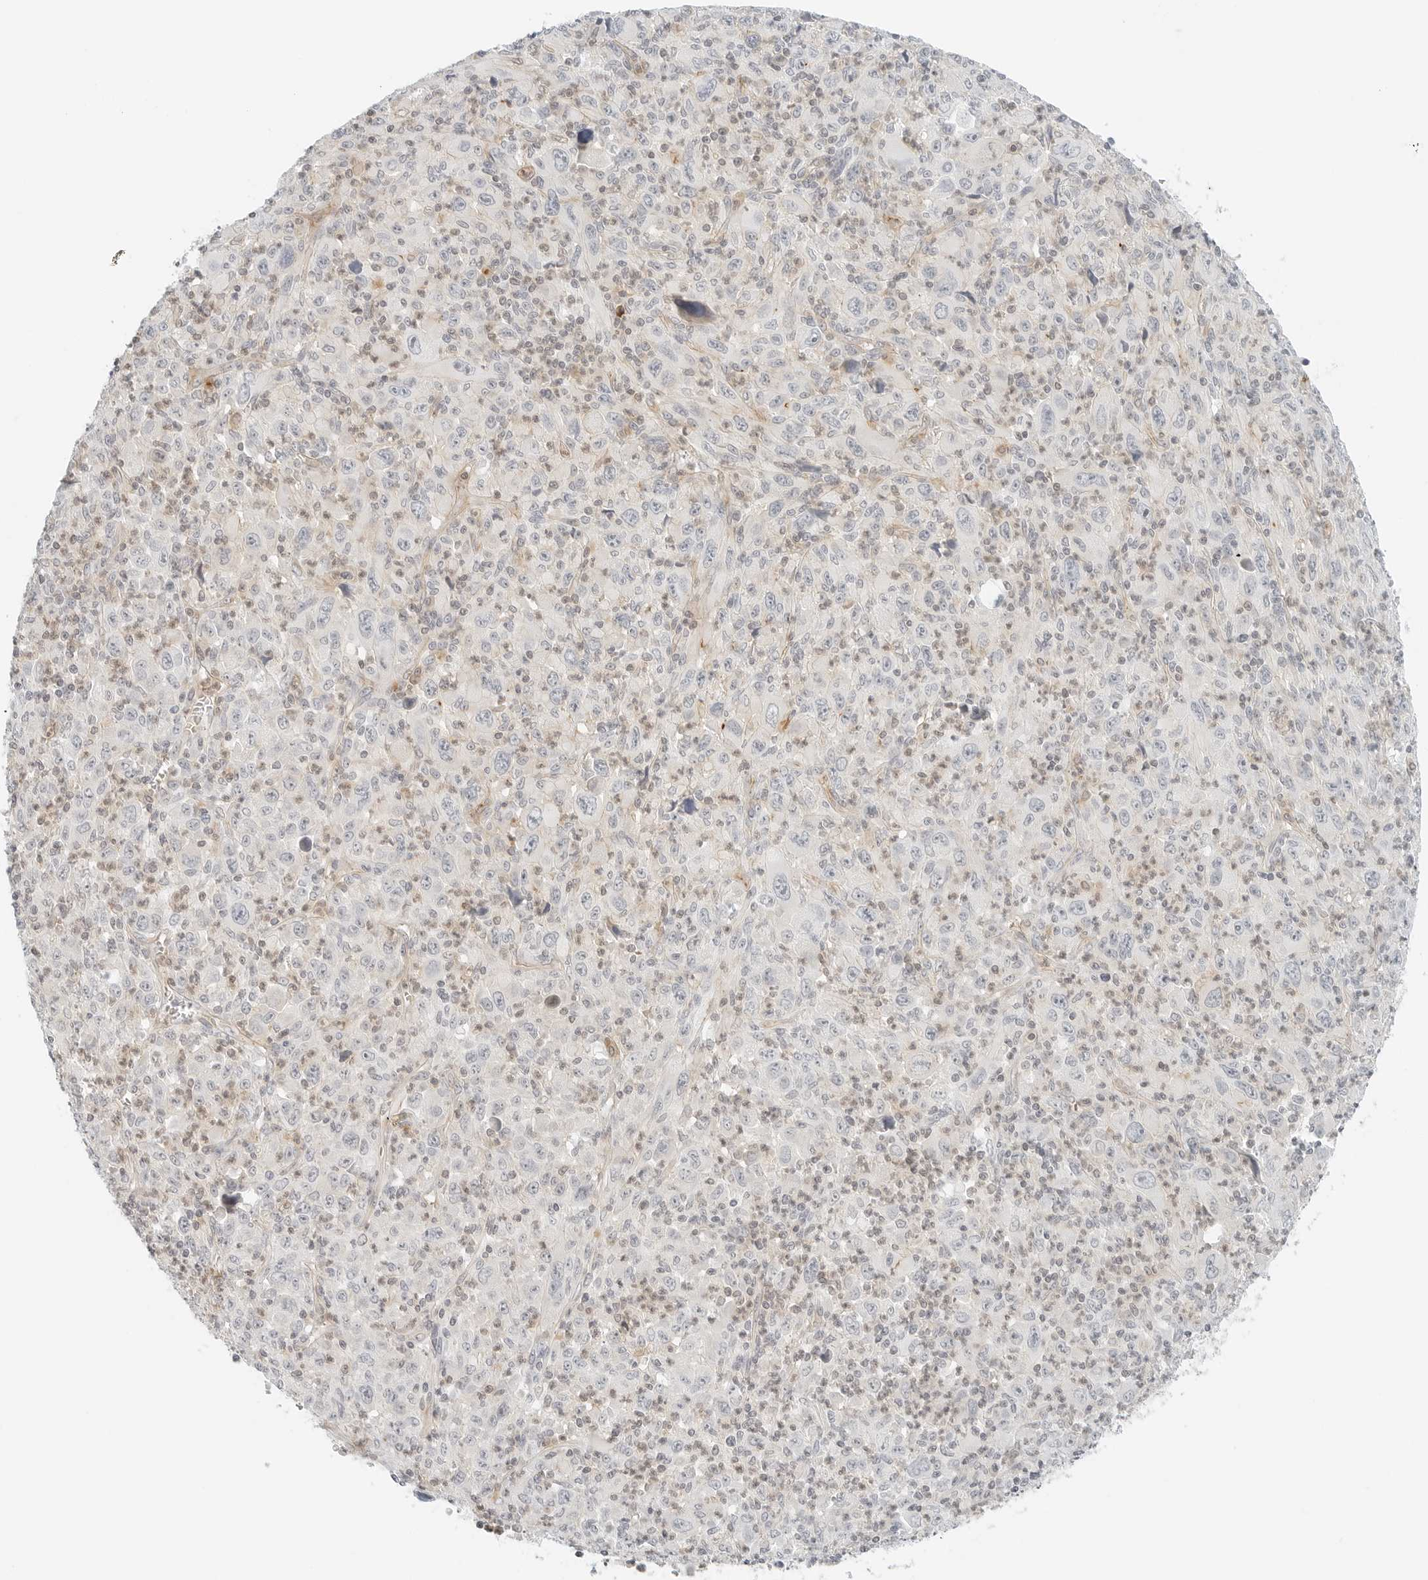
{"staining": {"intensity": "weak", "quantity": "<25%", "location": "nuclear"}, "tissue": "melanoma", "cell_type": "Tumor cells", "image_type": "cancer", "snomed": [{"axis": "morphology", "description": "Malignant melanoma, Metastatic site"}, {"axis": "topography", "description": "Skin"}], "caption": "Tumor cells show no significant staining in melanoma.", "gene": "IQCC", "patient": {"sex": "female", "age": 56}}